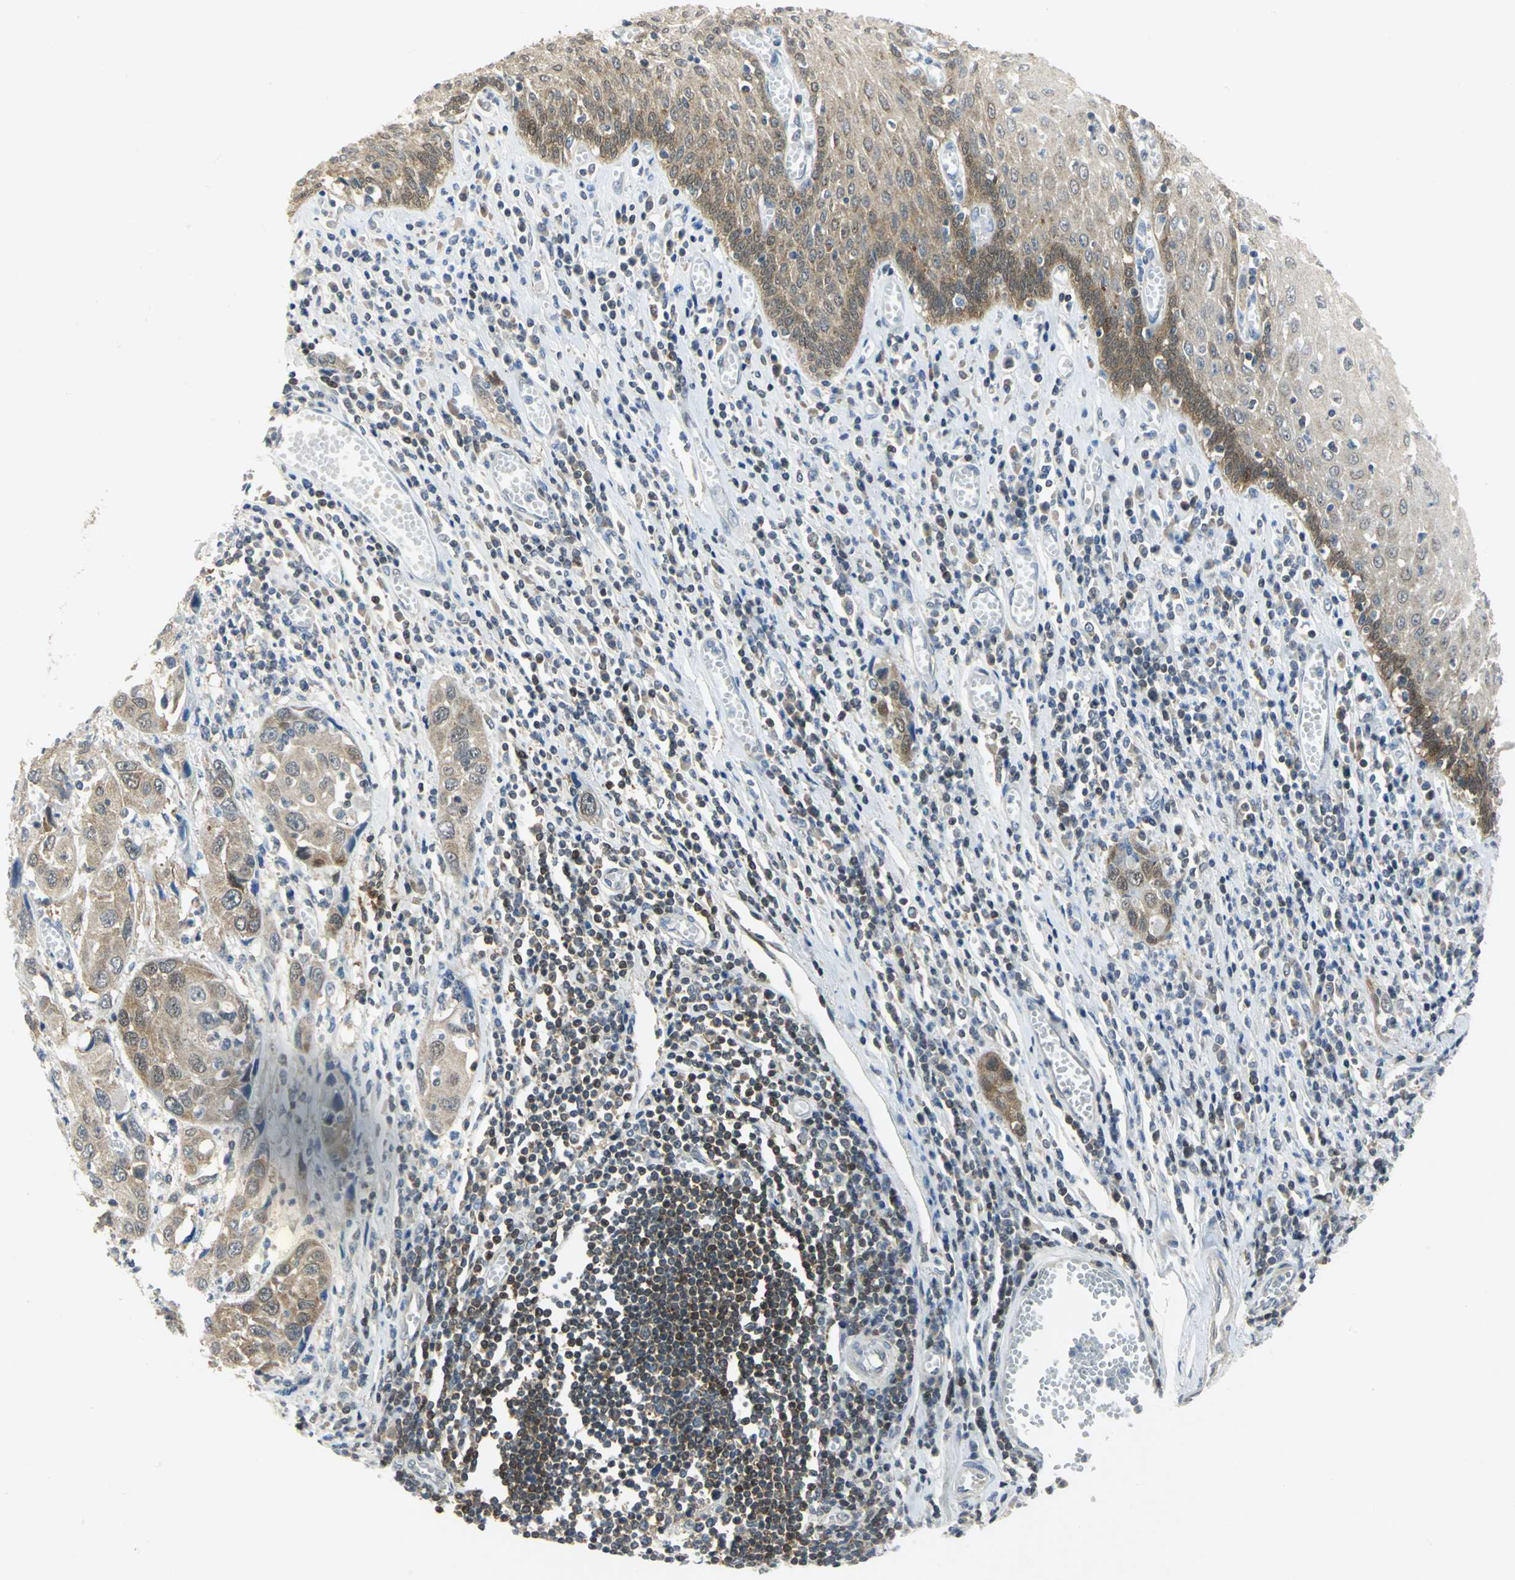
{"staining": {"intensity": "strong", "quantity": "<25%", "location": "cytoplasmic/membranous,nuclear"}, "tissue": "esophagus", "cell_type": "Squamous epithelial cells", "image_type": "normal", "snomed": [{"axis": "morphology", "description": "Normal tissue, NOS"}, {"axis": "morphology", "description": "Squamous cell carcinoma, NOS"}, {"axis": "topography", "description": "Esophagus"}], "caption": "Benign esophagus displays strong cytoplasmic/membranous,nuclear positivity in about <25% of squamous epithelial cells Nuclei are stained in blue..", "gene": "PPIA", "patient": {"sex": "male", "age": 65}}